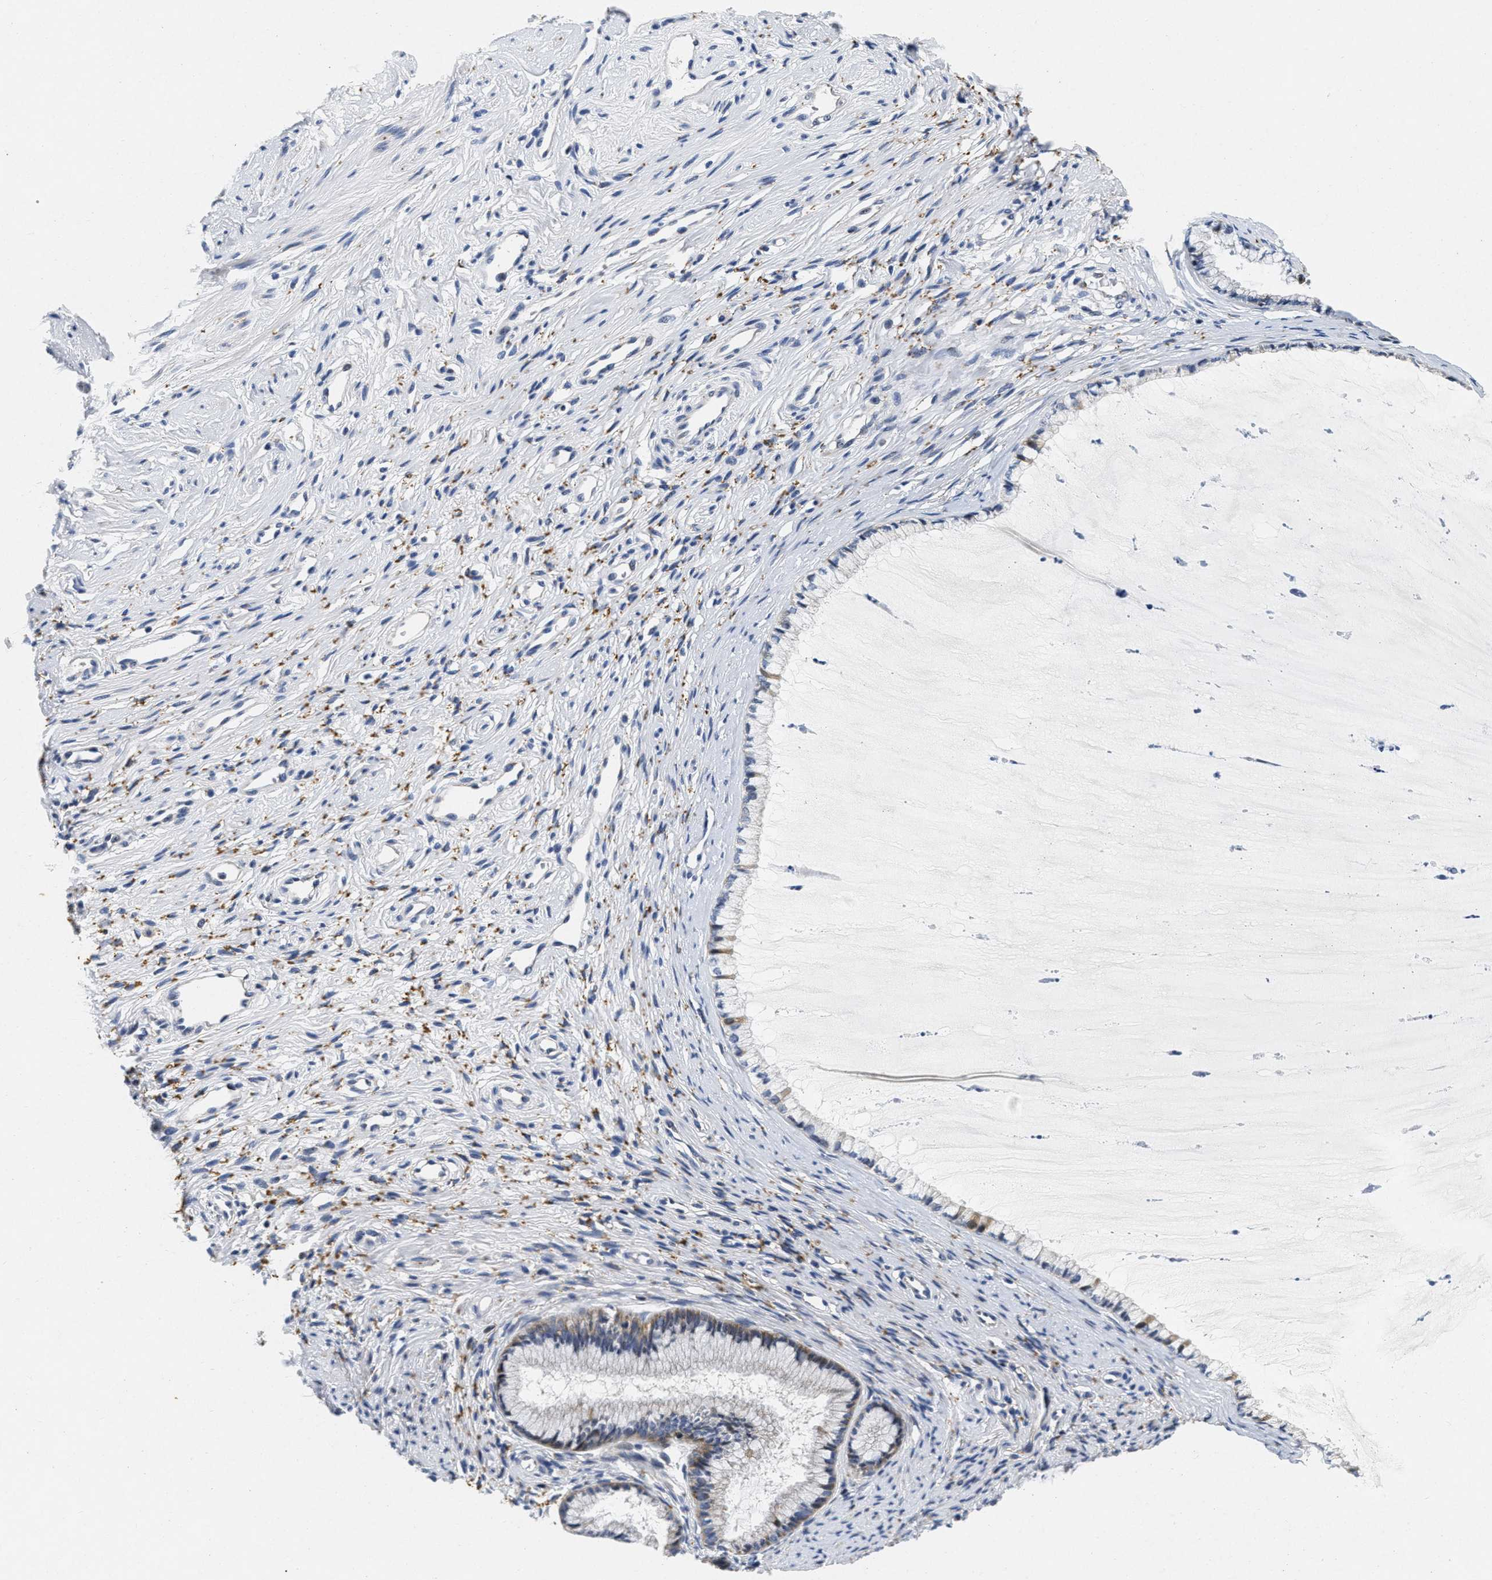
{"staining": {"intensity": "moderate", "quantity": "<25%", "location": "cytoplasmic/membranous"}, "tissue": "cervix", "cell_type": "Glandular cells", "image_type": "normal", "snomed": [{"axis": "morphology", "description": "Normal tissue, NOS"}, {"axis": "topography", "description": "Cervix"}], "caption": "A brown stain labels moderate cytoplasmic/membranous staining of a protein in glandular cells of normal cervix.", "gene": "LAD1", "patient": {"sex": "female", "age": 77}}